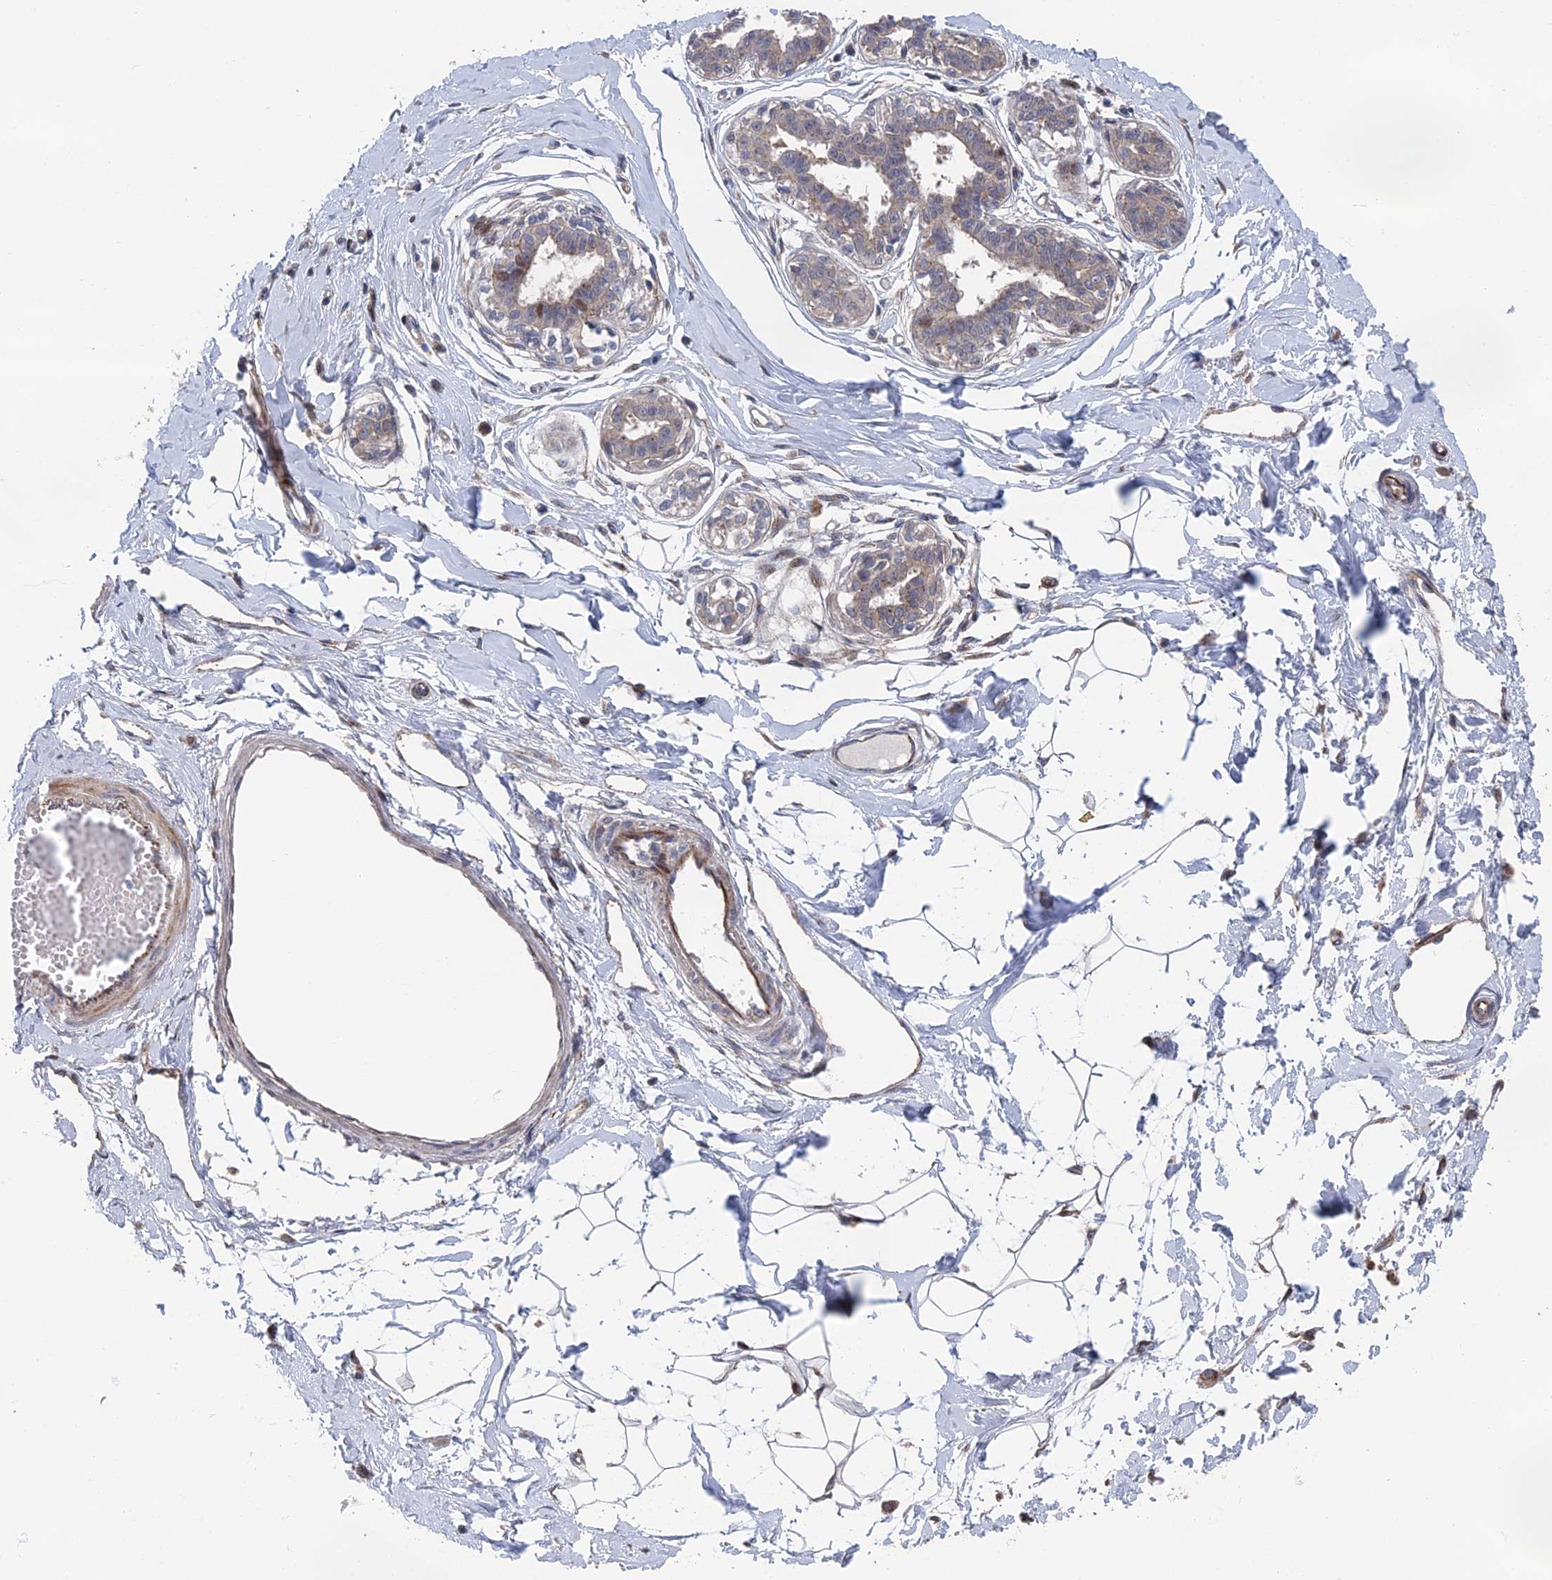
{"staining": {"intensity": "negative", "quantity": "none", "location": "none"}, "tissue": "breast", "cell_type": "Adipocytes", "image_type": "normal", "snomed": [{"axis": "morphology", "description": "Normal tissue, NOS"}, {"axis": "topography", "description": "Breast"}], "caption": "The immunohistochemistry (IHC) histopathology image has no significant positivity in adipocytes of breast. (DAB (3,3'-diaminobenzidine) immunohistochemistry (IHC) with hematoxylin counter stain).", "gene": "GTF2IRD1", "patient": {"sex": "female", "age": 45}}